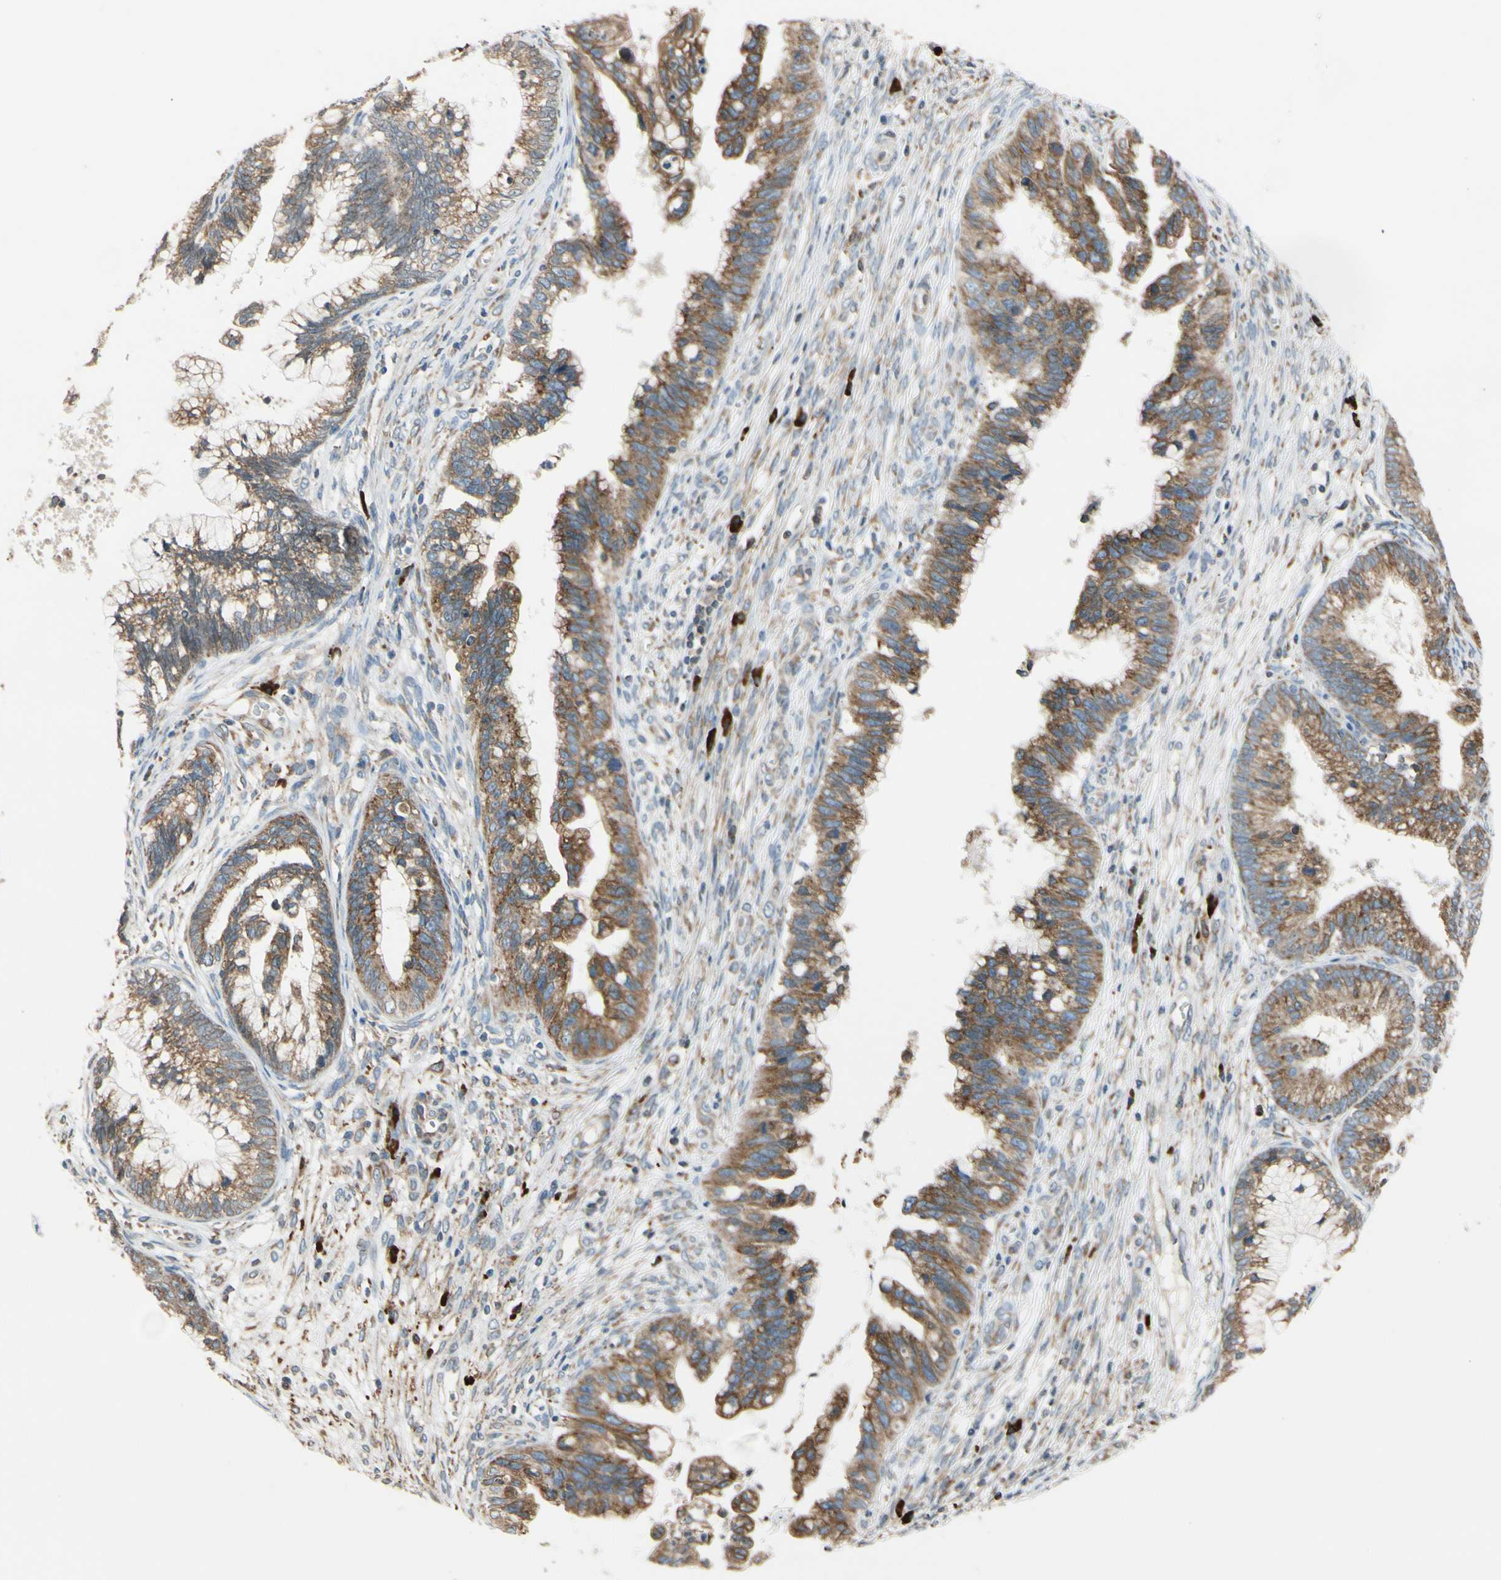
{"staining": {"intensity": "moderate", "quantity": ">75%", "location": "cytoplasmic/membranous"}, "tissue": "cervical cancer", "cell_type": "Tumor cells", "image_type": "cancer", "snomed": [{"axis": "morphology", "description": "Adenocarcinoma, NOS"}, {"axis": "topography", "description": "Cervix"}], "caption": "IHC histopathology image of neoplastic tissue: adenocarcinoma (cervical) stained using IHC reveals medium levels of moderate protein expression localized specifically in the cytoplasmic/membranous of tumor cells, appearing as a cytoplasmic/membranous brown color.", "gene": "RPN2", "patient": {"sex": "female", "age": 44}}